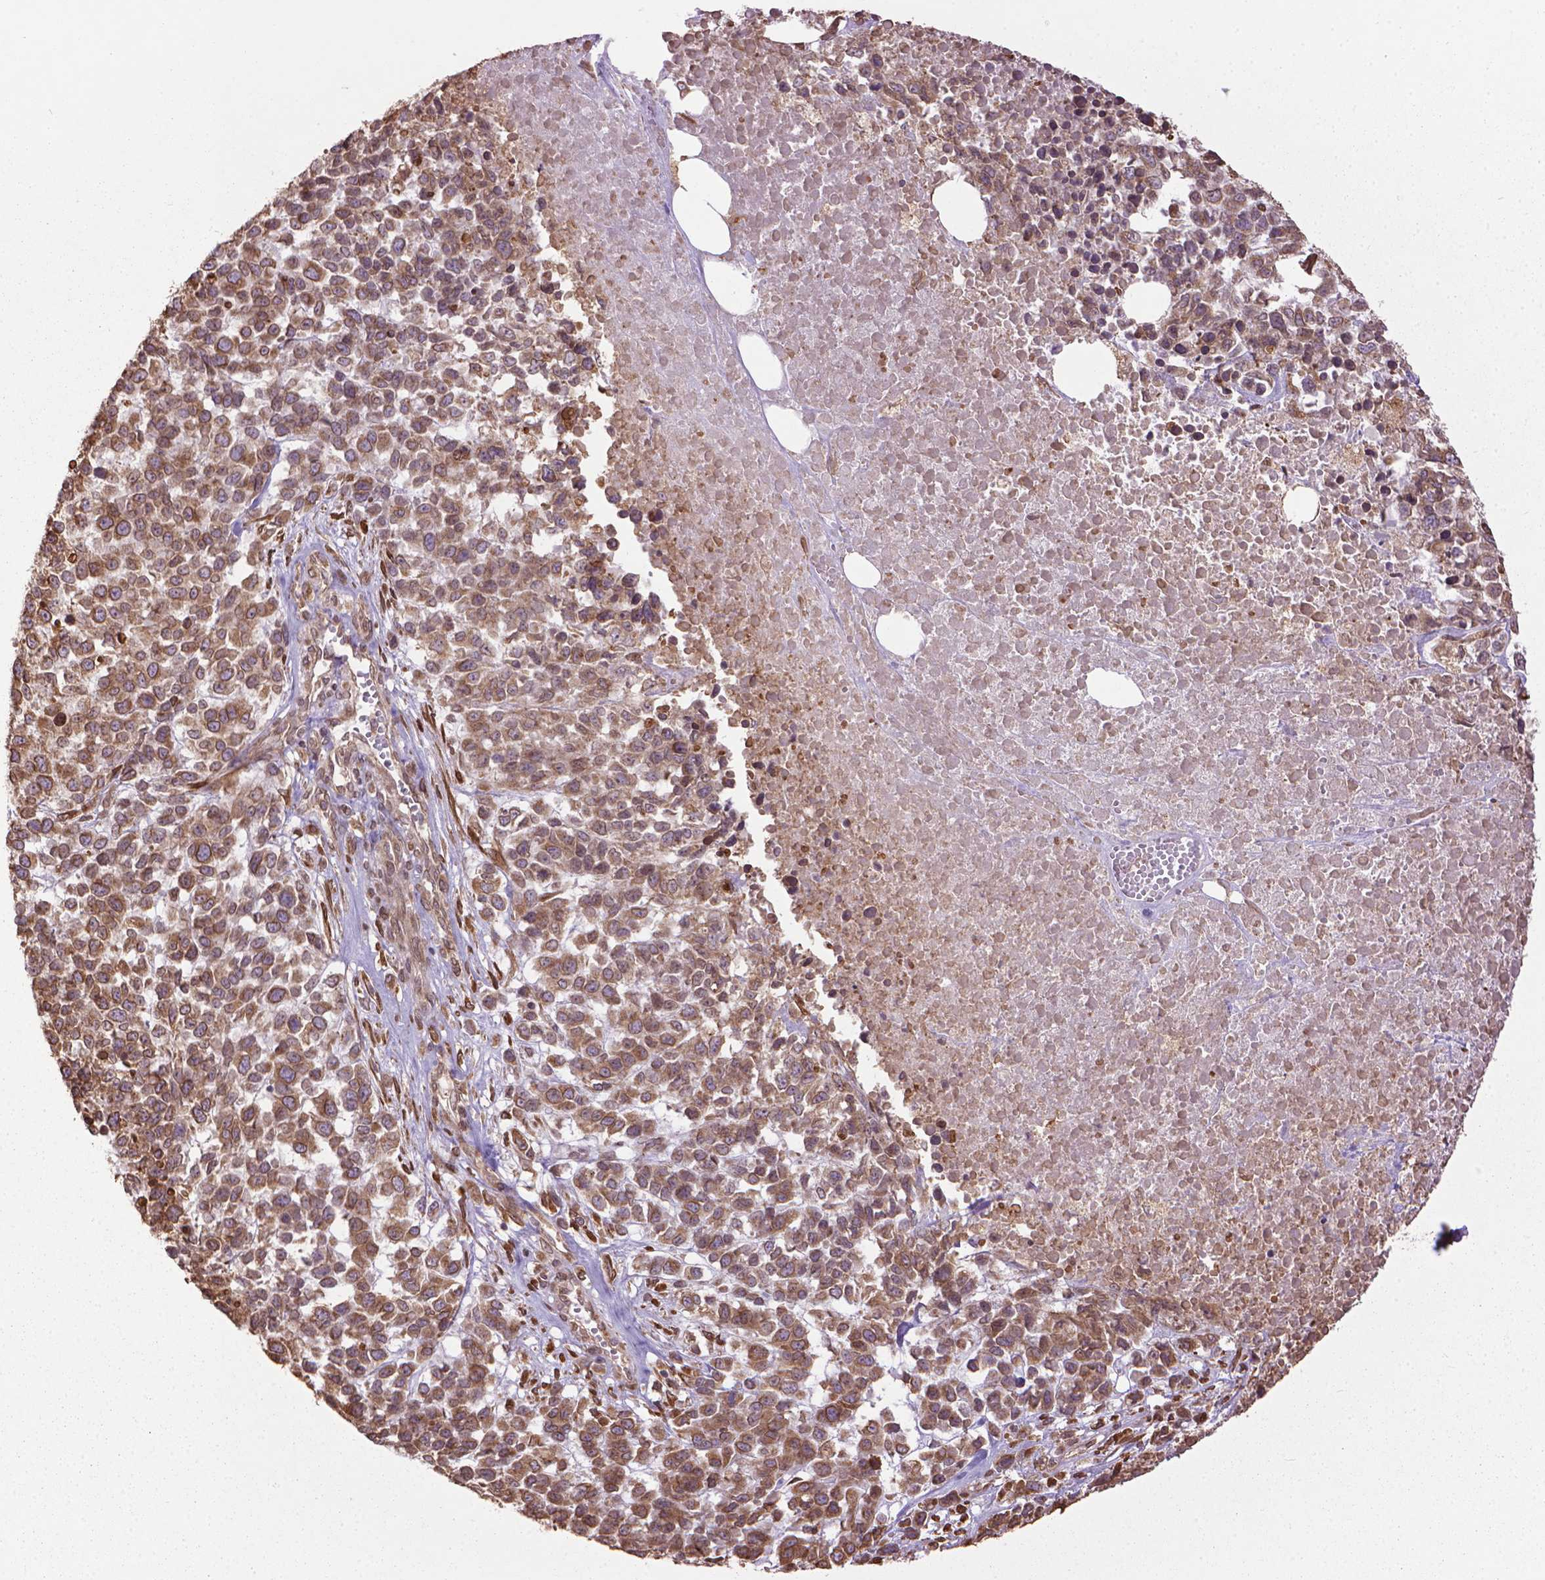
{"staining": {"intensity": "moderate", "quantity": ">75%", "location": "cytoplasmic/membranous"}, "tissue": "melanoma", "cell_type": "Tumor cells", "image_type": "cancer", "snomed": [{"axis": "morphology", "description": "Malignant melanoma, Metastatic site"}, {"axis": "topography", "description": "Skin"}], "caption": "Immunohistochemistry (IHC) photomicrograph of neoplastic tissue: malignant melanoma (metastatic site) stained using IHC displays medium levels of moderate protein expression localized specifically in the cytoplasmic/membranous of tumor cells, appearing as a cytoplasmic/membranous brown color.", "gene": "GAS1", "patient": {"sex": "male", "age": 84}}